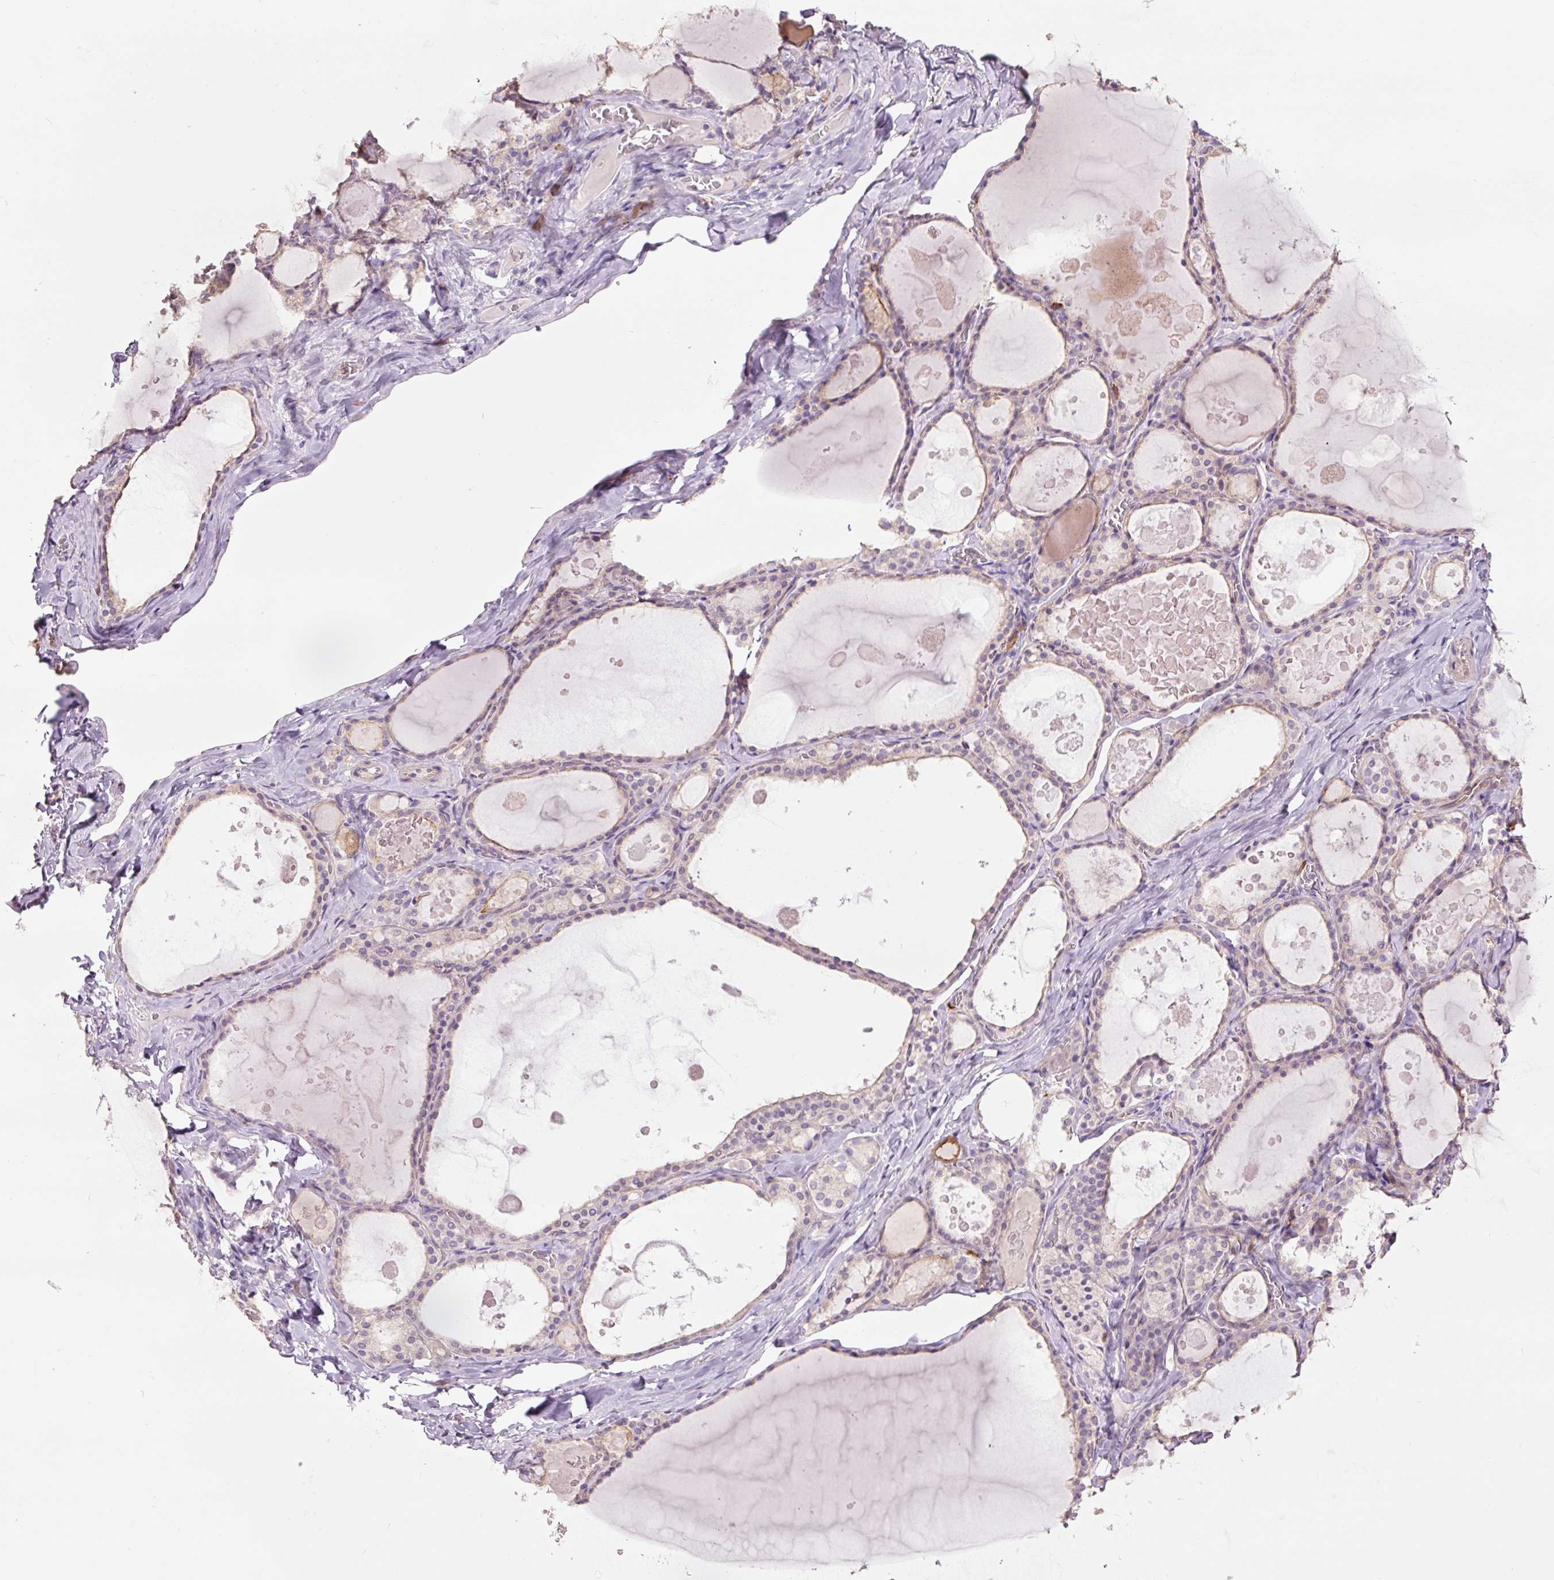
{"staining": {"intensity": "negative", "quantity": "none", "location": "none"}, "tissue": "thyroid gland", "cell_type": "Glandular cells", "image_type": "normal", "snomed": [{"axis": "morphology", "description": "Normal tissue, NOS"}, {"axis": "topography", "description": "Thyroid gland"}], "caption": "IHC photomicrograph of benign thyroid gland: thyroid gland stained with DAB (3,3'-diaminobenzidine) demonstrates no significant protein staining in glandular cells. The staining is performed using DAB (3,3'-diaminobenzidine) brown chromogen with nuclei counter-stained in using hematoxylin.", "gene": "SLC1A4", "patient": {"sex": "male", "age": 56}}